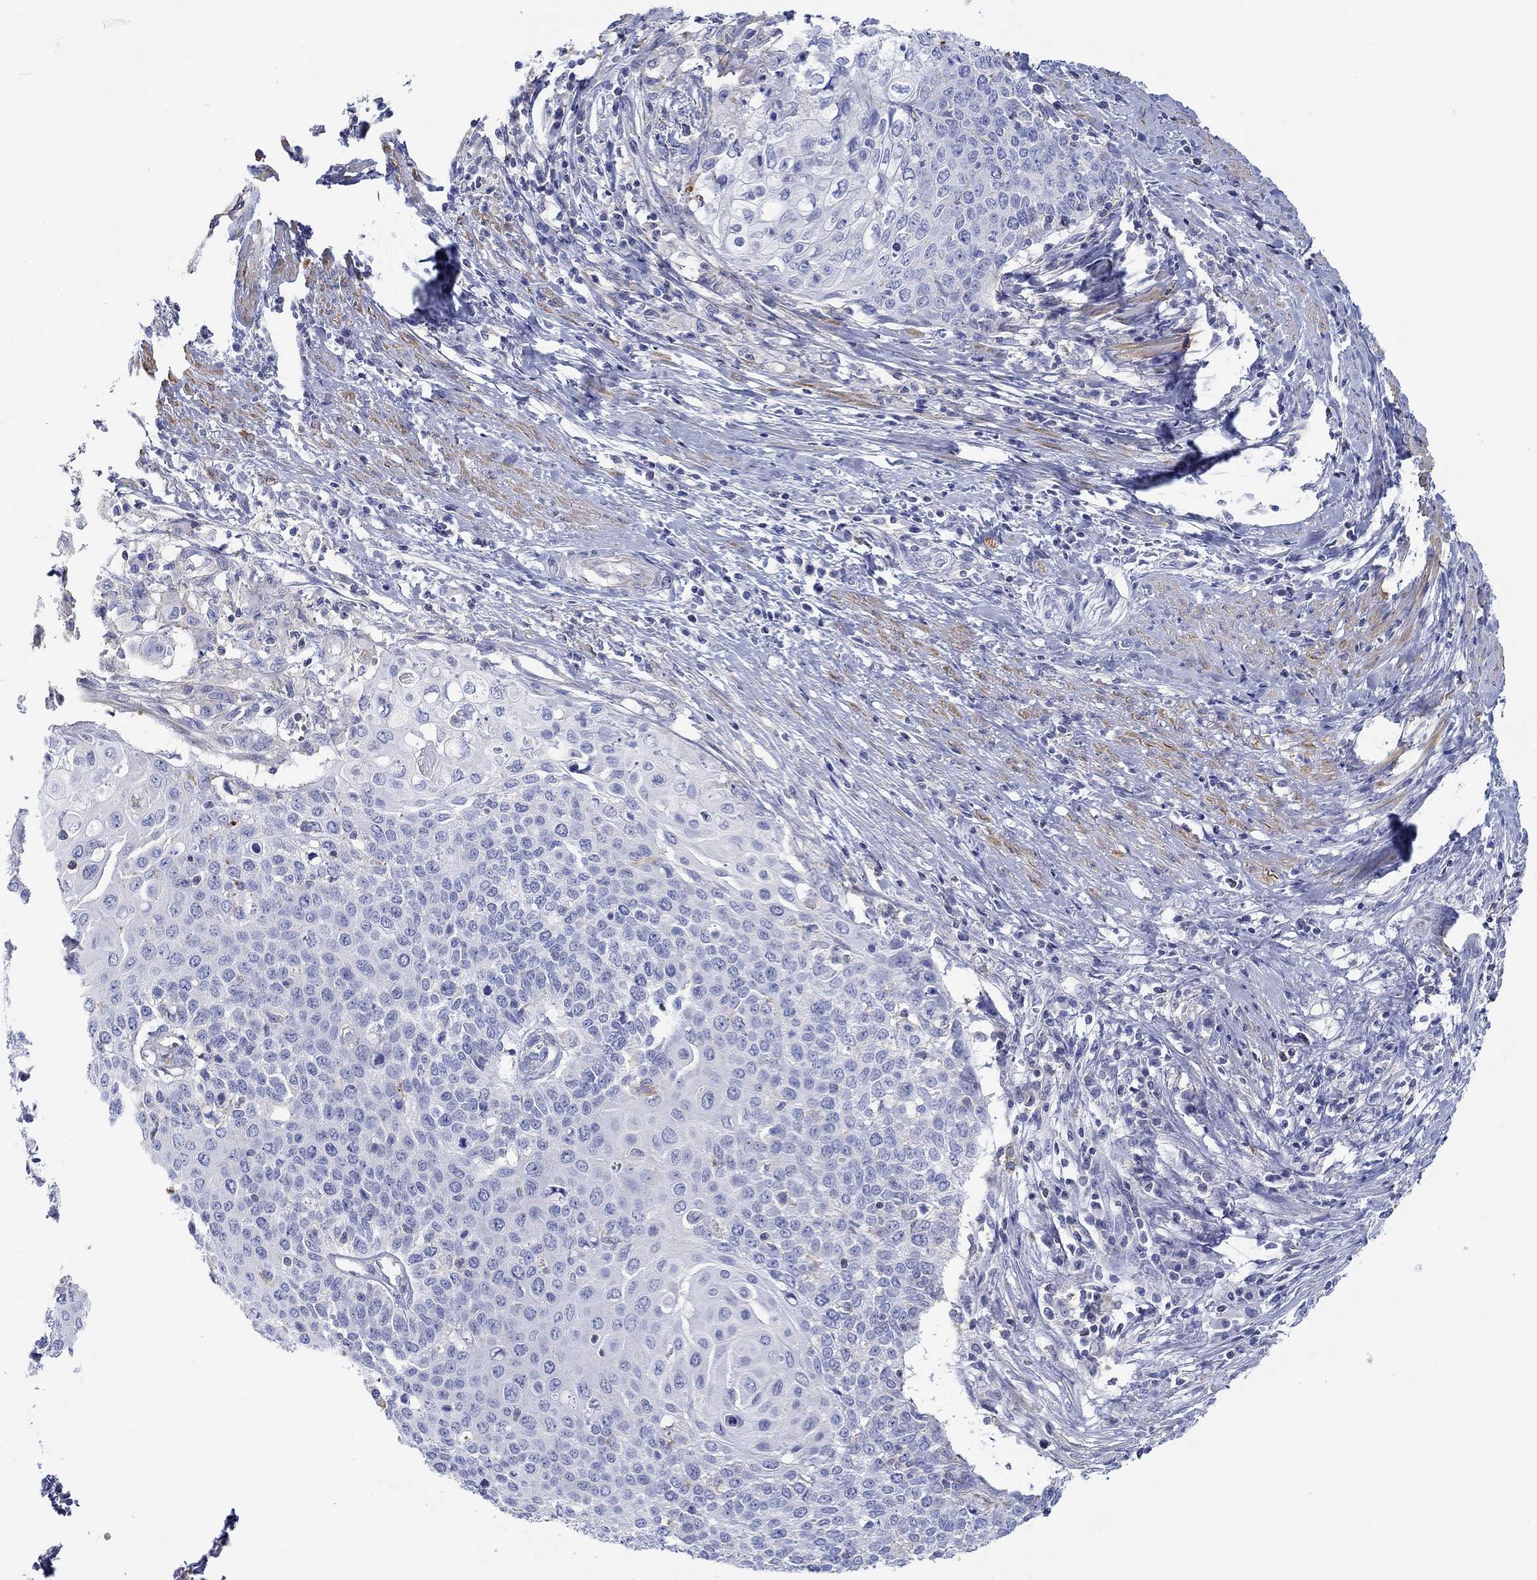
{"staining": {"intensity": "negative", "quantity": "none", "location": "none"}, "tissue": "cervical cancer", "cell_type": "Tumor cells", "image_type": "cancer", "snomed": [{"axis": "morphology", "description": "Squamous cell carcinoma, NOS"}, {"axis": "topography", "description": "Cervix"}], "caption": "IHC of cervical cancer (squamous cell carcinoma) demonstrates no expression in tumor cells.", "gene": "PPIL6", "patient": {"sex": "female", "age": 39}}